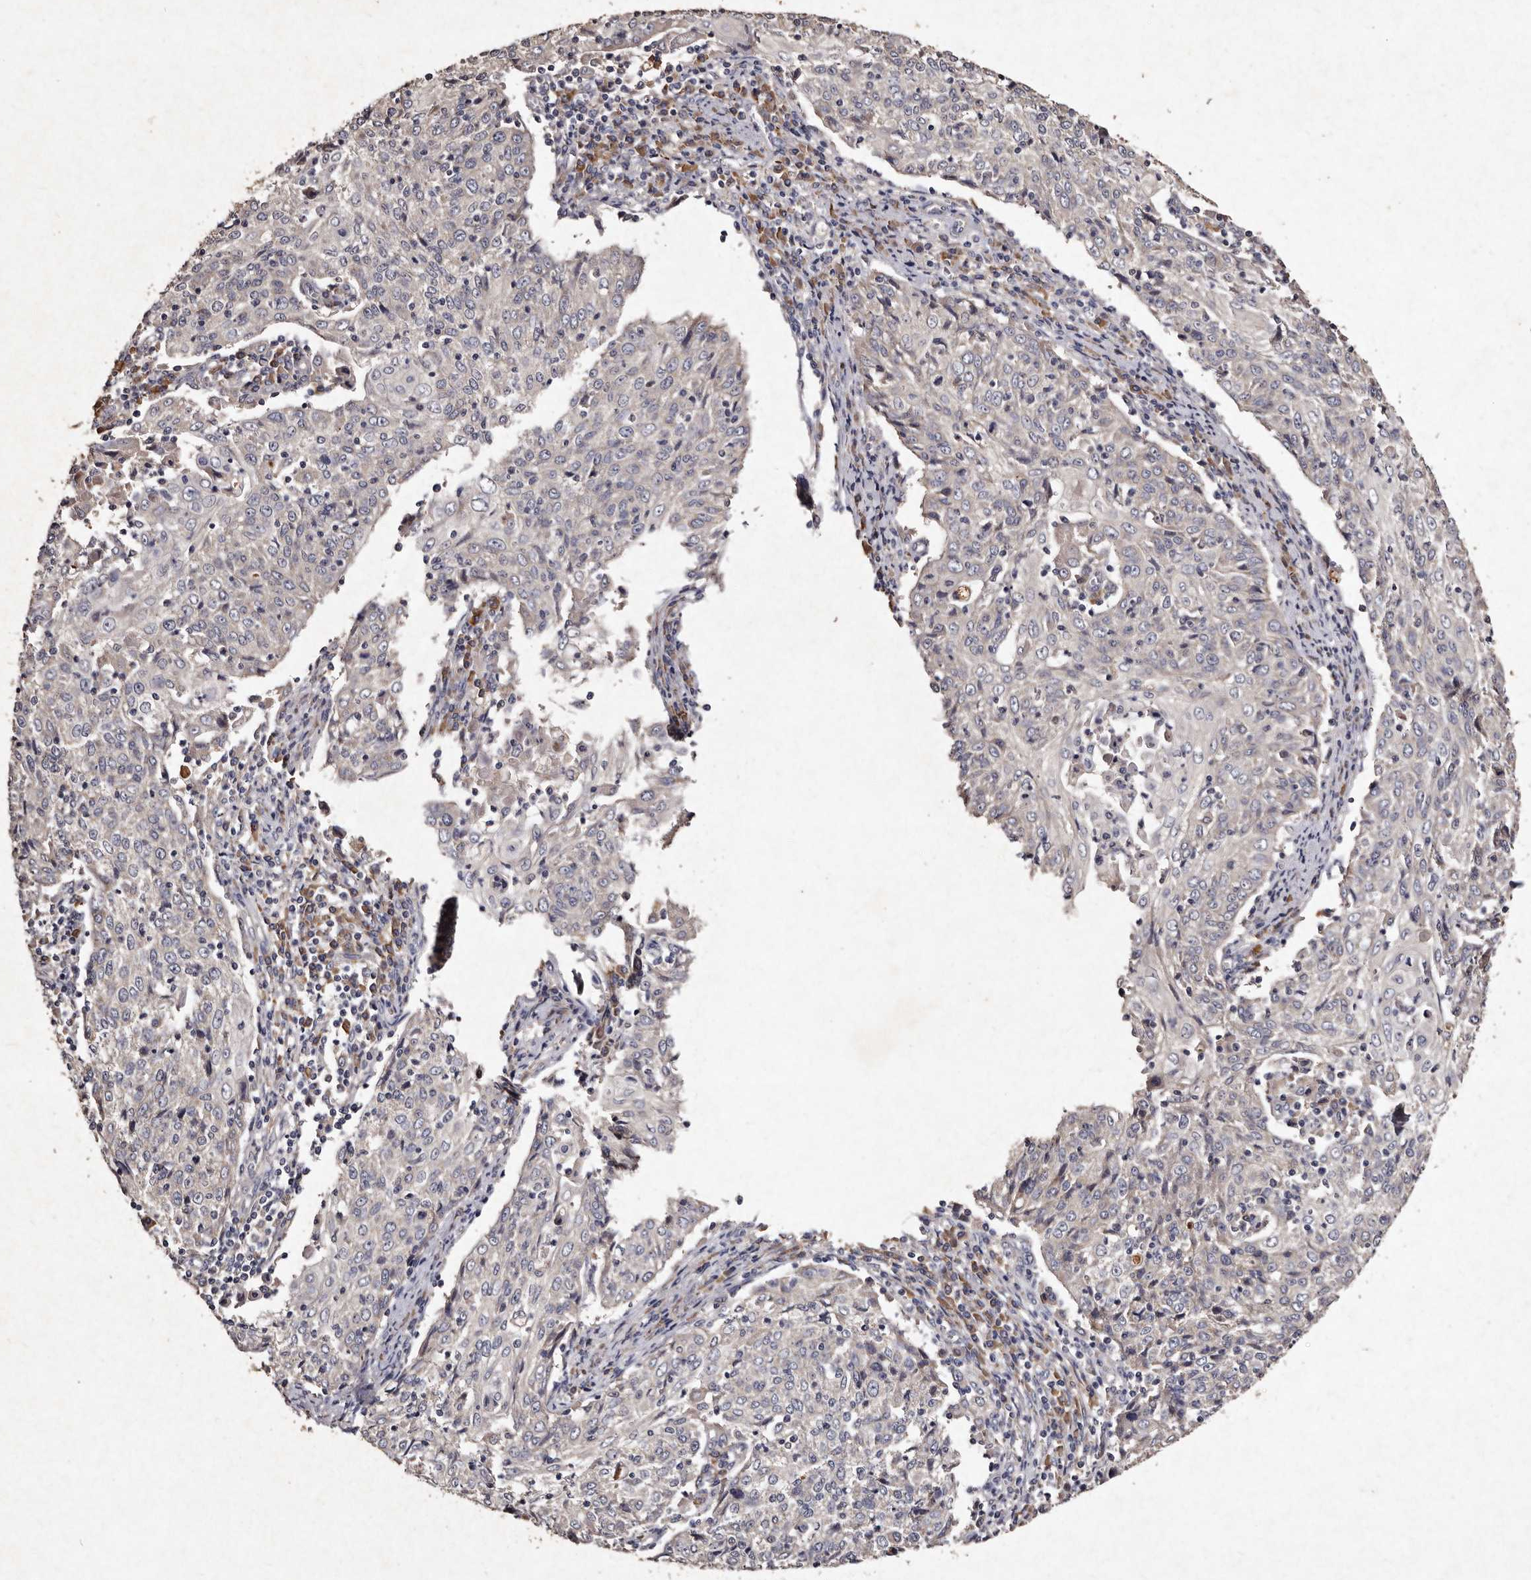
{"staining": {"intensity": "negative", "quantity": "none", "location": "none"}, "tissue": "cervical cancer", "cell_type": "Tumor cells", "image_type": "cancer", "snomed": [{"axis": "morphology", "description": "Squamous cell carcinoma, NOS"}, {"axis": "topography", "description": "Cervix"}], "caption": "High power microscopy histopathology image of an IHC photomicrograph of cervical squamous cell carcinoma, revealing no significant expression in tumor cells.", "gene": "TFB1M", "patient": {"sex": "female", "age": 48}}